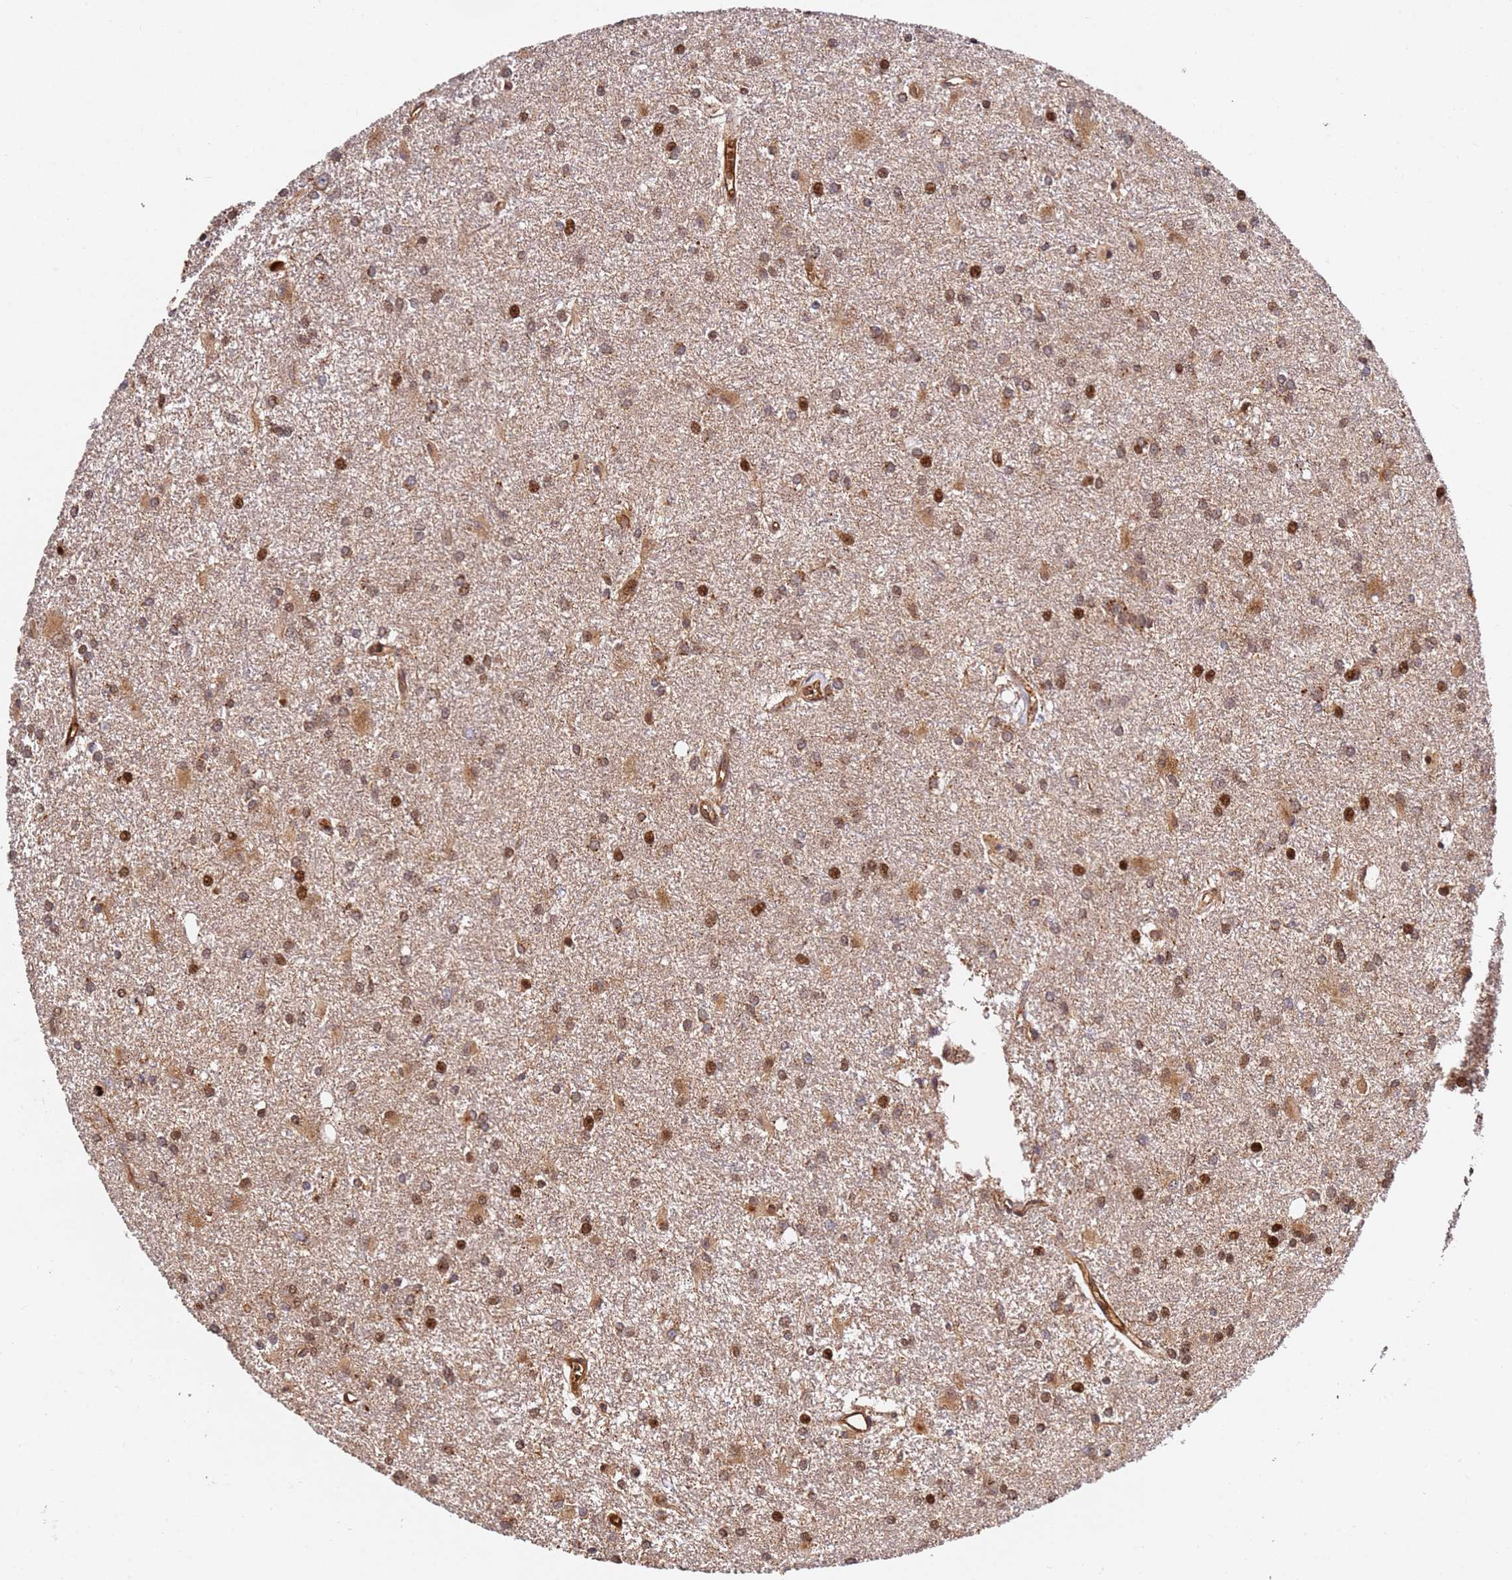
{"staining": {"intensity": "moderate", "quantity": ">75%", "location": "cytoplasmic/membranous,nuclear"}, "tissue": "glioma", "cell_type": "Tumor cells", "image_type": "cancer", "snomed": [{"axis": "morphology", "description": "Glioma, malignant, High grade"}, {"axis": "topography", "description": "Brain"}], "caption": "Immunohistochemistry (DAB) staining of human glioma shows moderate cytoplasmic/membranous and nuclear protein expression in about >75% of tumor cells.", "gene": "SMOX", "patient": {"sex": "female", "age": 50}}